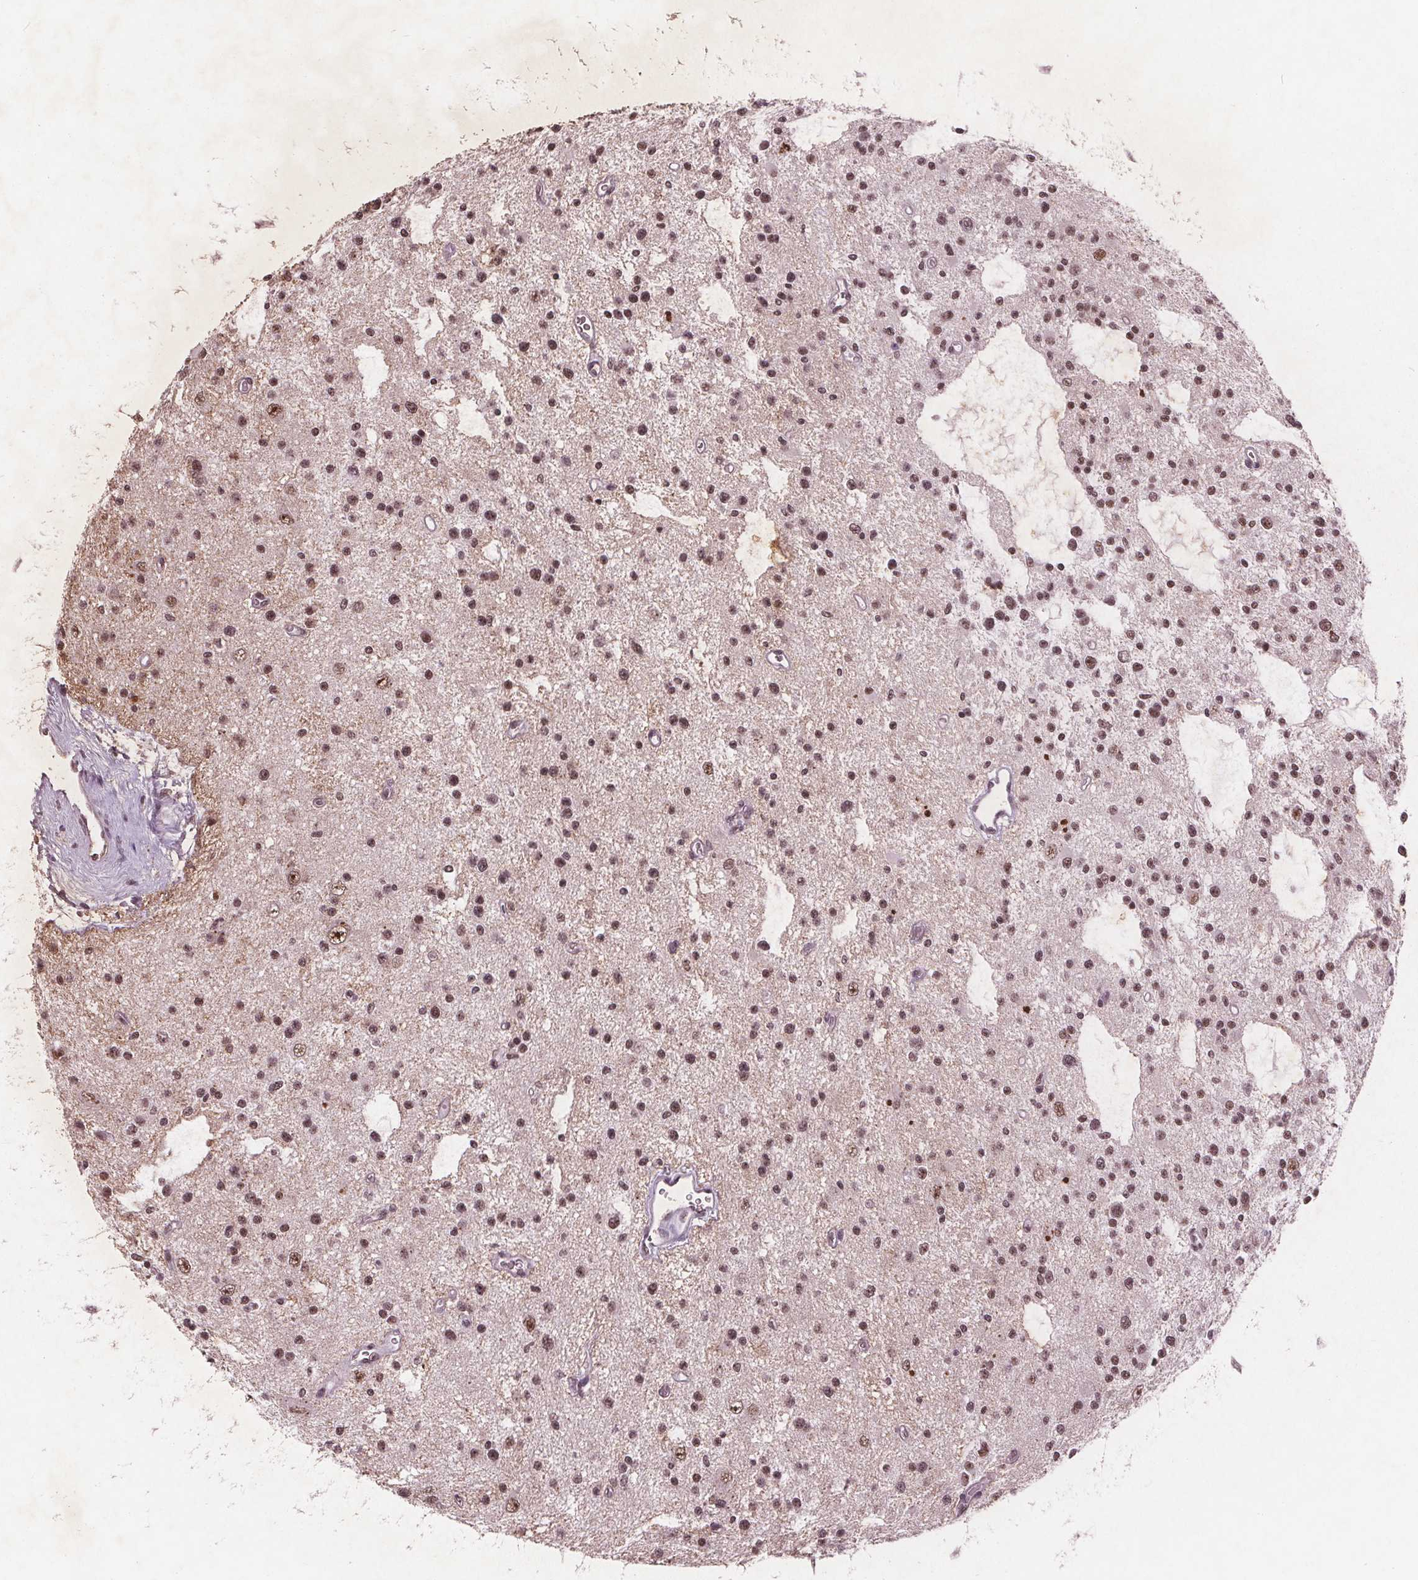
{"staining": {"intensity": "strong", "quantity": ">75%", "location": "nuclear"}, "tissue": "glioma", "cell_type": "Tumor cells", "image_type": "cancer", "snomed": [{"axis": "morphology", "description": "Glioma, malignant, Low grade"}, {"axis": "topography", "description": "Brain"}], "caption": "A high amount of strong nuclear positivity is seen in approximately >75% of tumor cells in glioma tissue.", "gene": "RPS6KA2", "patient": {"sex": "male", "age": 43}}